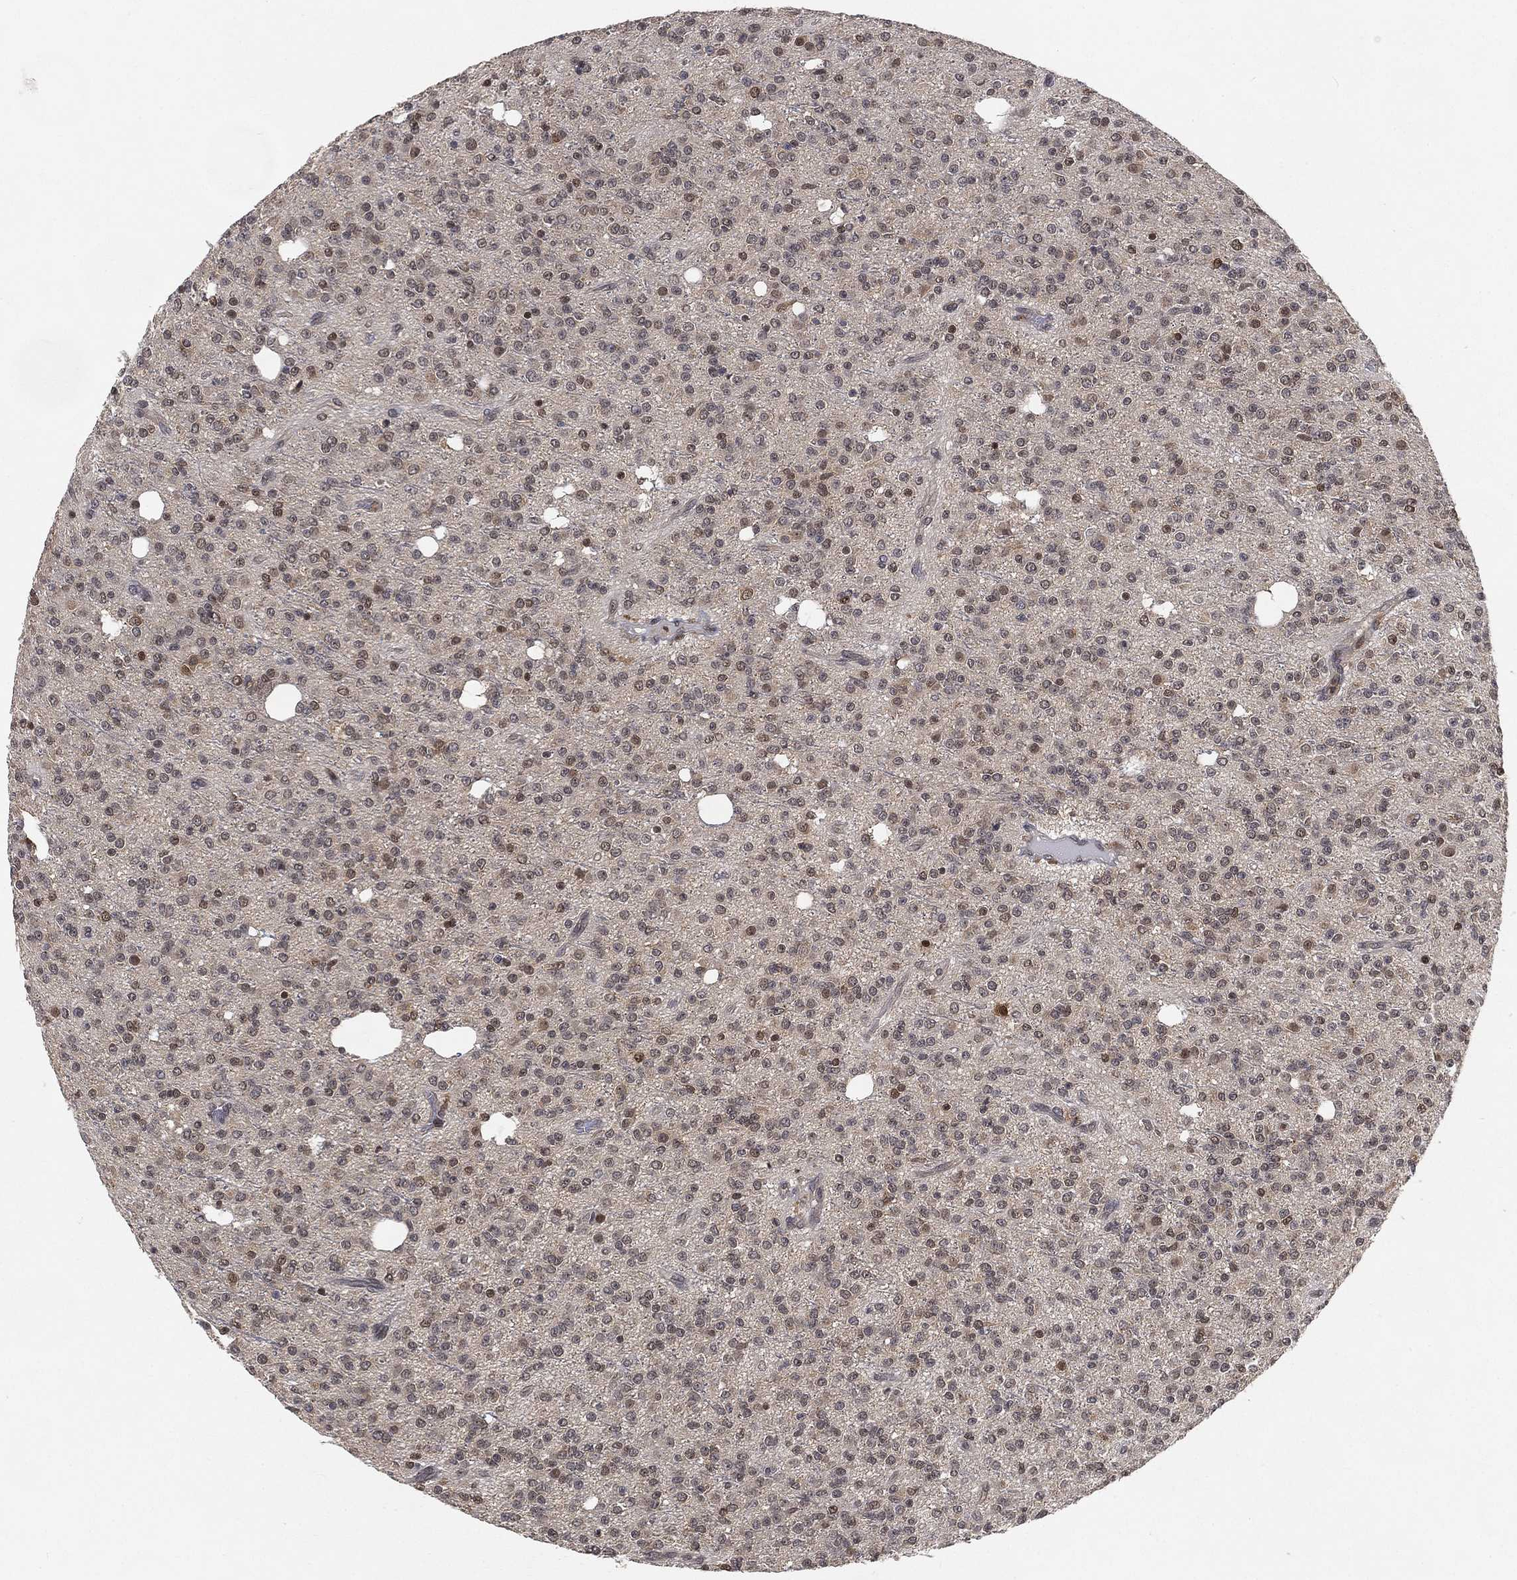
{"staining": {"intensity": "negative", "quantity": "none", "location": "none"}, "tissue": "glioma", "cell_type": "Tumor cells", "image_type": "cancer", "snomed": [{"axis": "morphology", "description": "Glioma, malignant, Low grade"}, {"axis": "topography", "description": "Brain"}], "caption": "High power microscopy micrograph of an IHC micrograph of malignant glioma (low-grade), revealing no significant expression in tumor cells. The staining was performed using DAB (3,3'-diaminobenzidine) to visualize the protein expression in brown, while the nuclei were stained in blue with hematoxylin (Magnification: 20x).", "gene": "WDR26", "patient": {"sex": "male", "age": 27}}